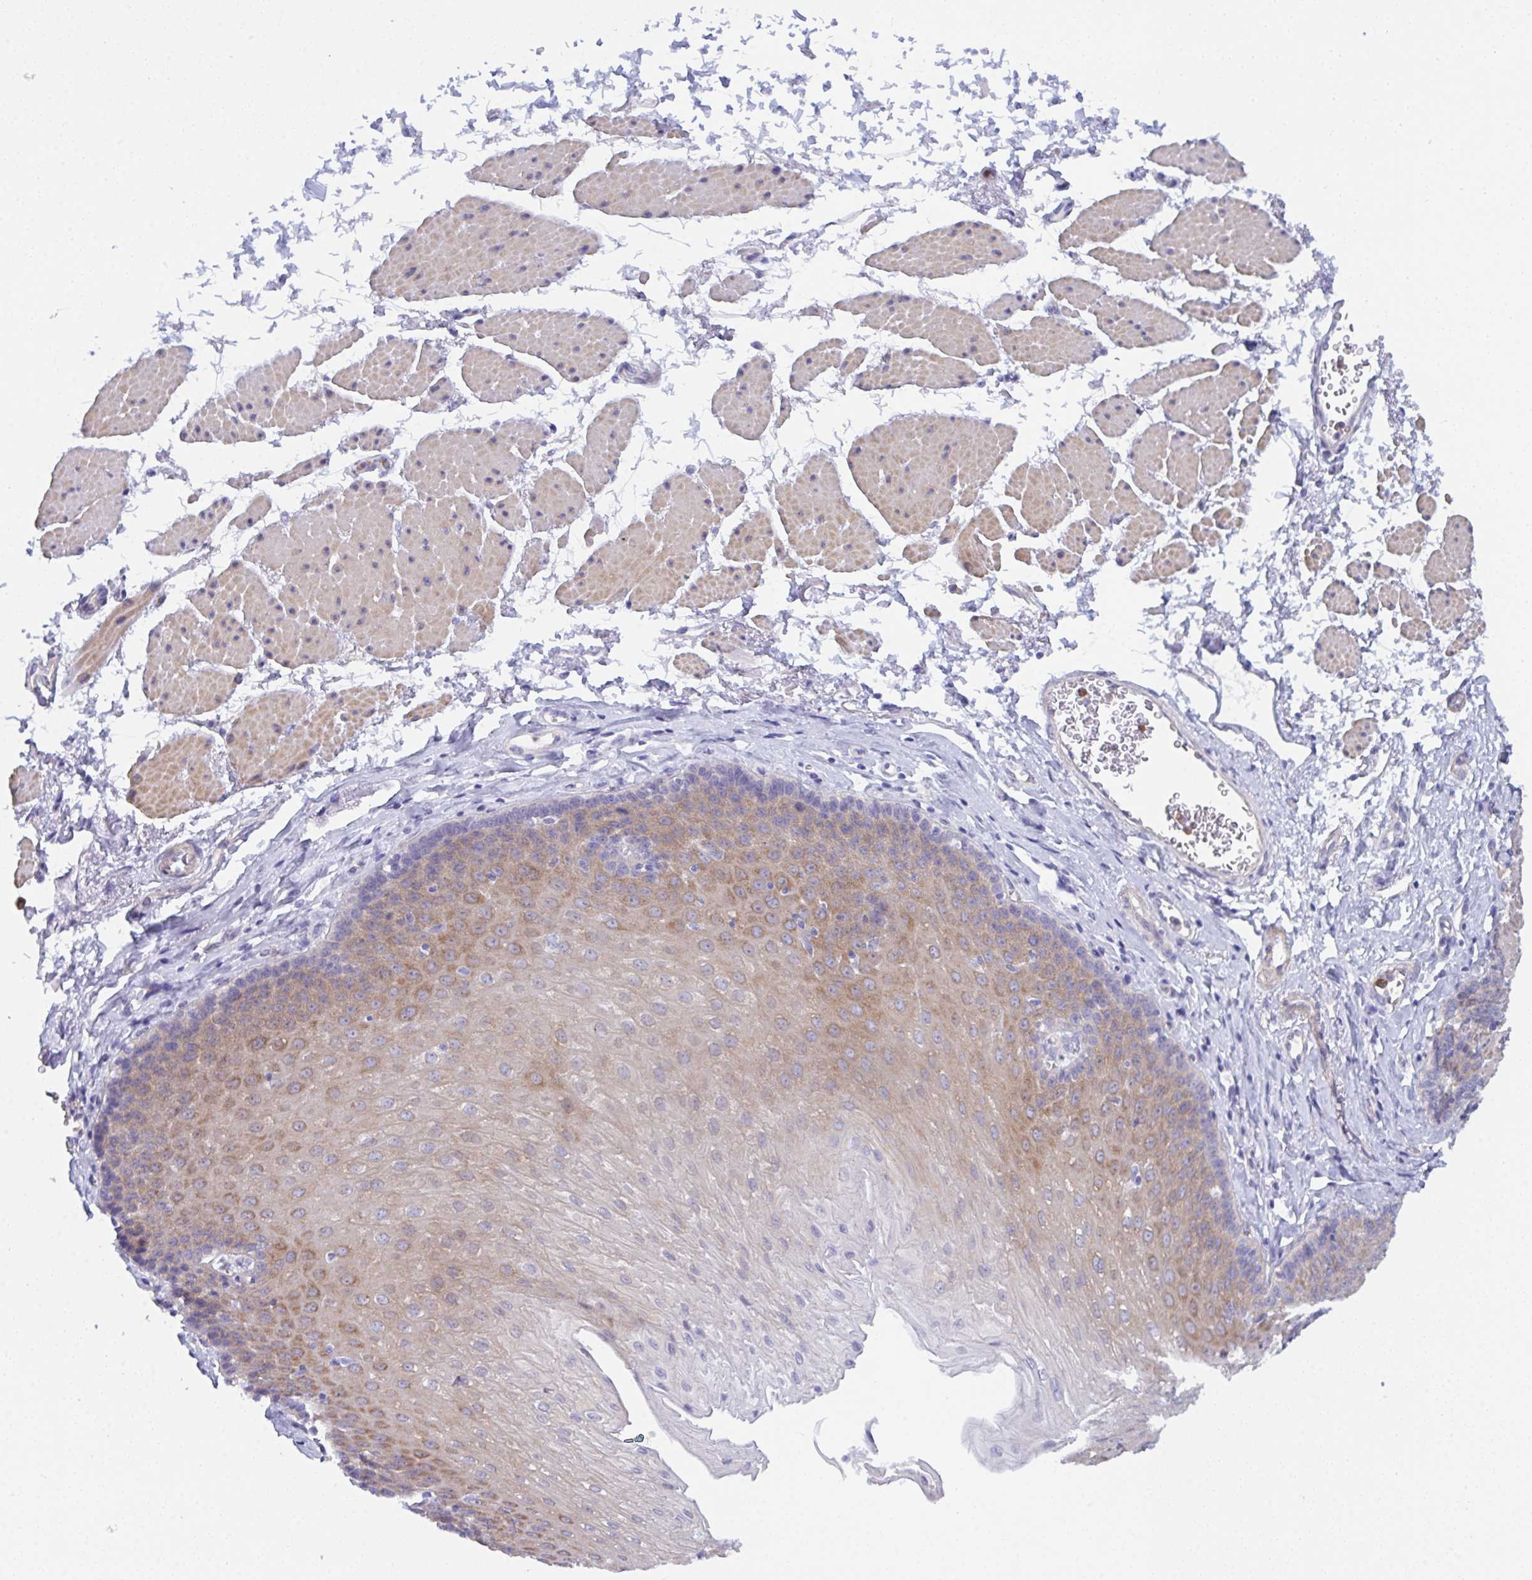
{"staining": {"intensity": "moderate", "quantity": "25%-75%", "location": "cytoplasmic/membranous"}, "tissue": "esophagus", "cell_type": "Squamous epithelial cells", "image_type": "normal", "snomed": [{"axis": "morphology", "description": "Normal tissue, NOS"}, {"axis": "topography", "description": "Esophagus"}], "caption": "Squamous epithelial cells reveal medium levels of moderate cytoplasmic/membranous staining in about 25%-75% of cells in benign esophagus. (DAB (3,3'-diaminobenzidine) = brown stain, brightfield microscopy at high magnification).", "gene": "CEP170B", "patient": {"sex": "female", "age": 81}}